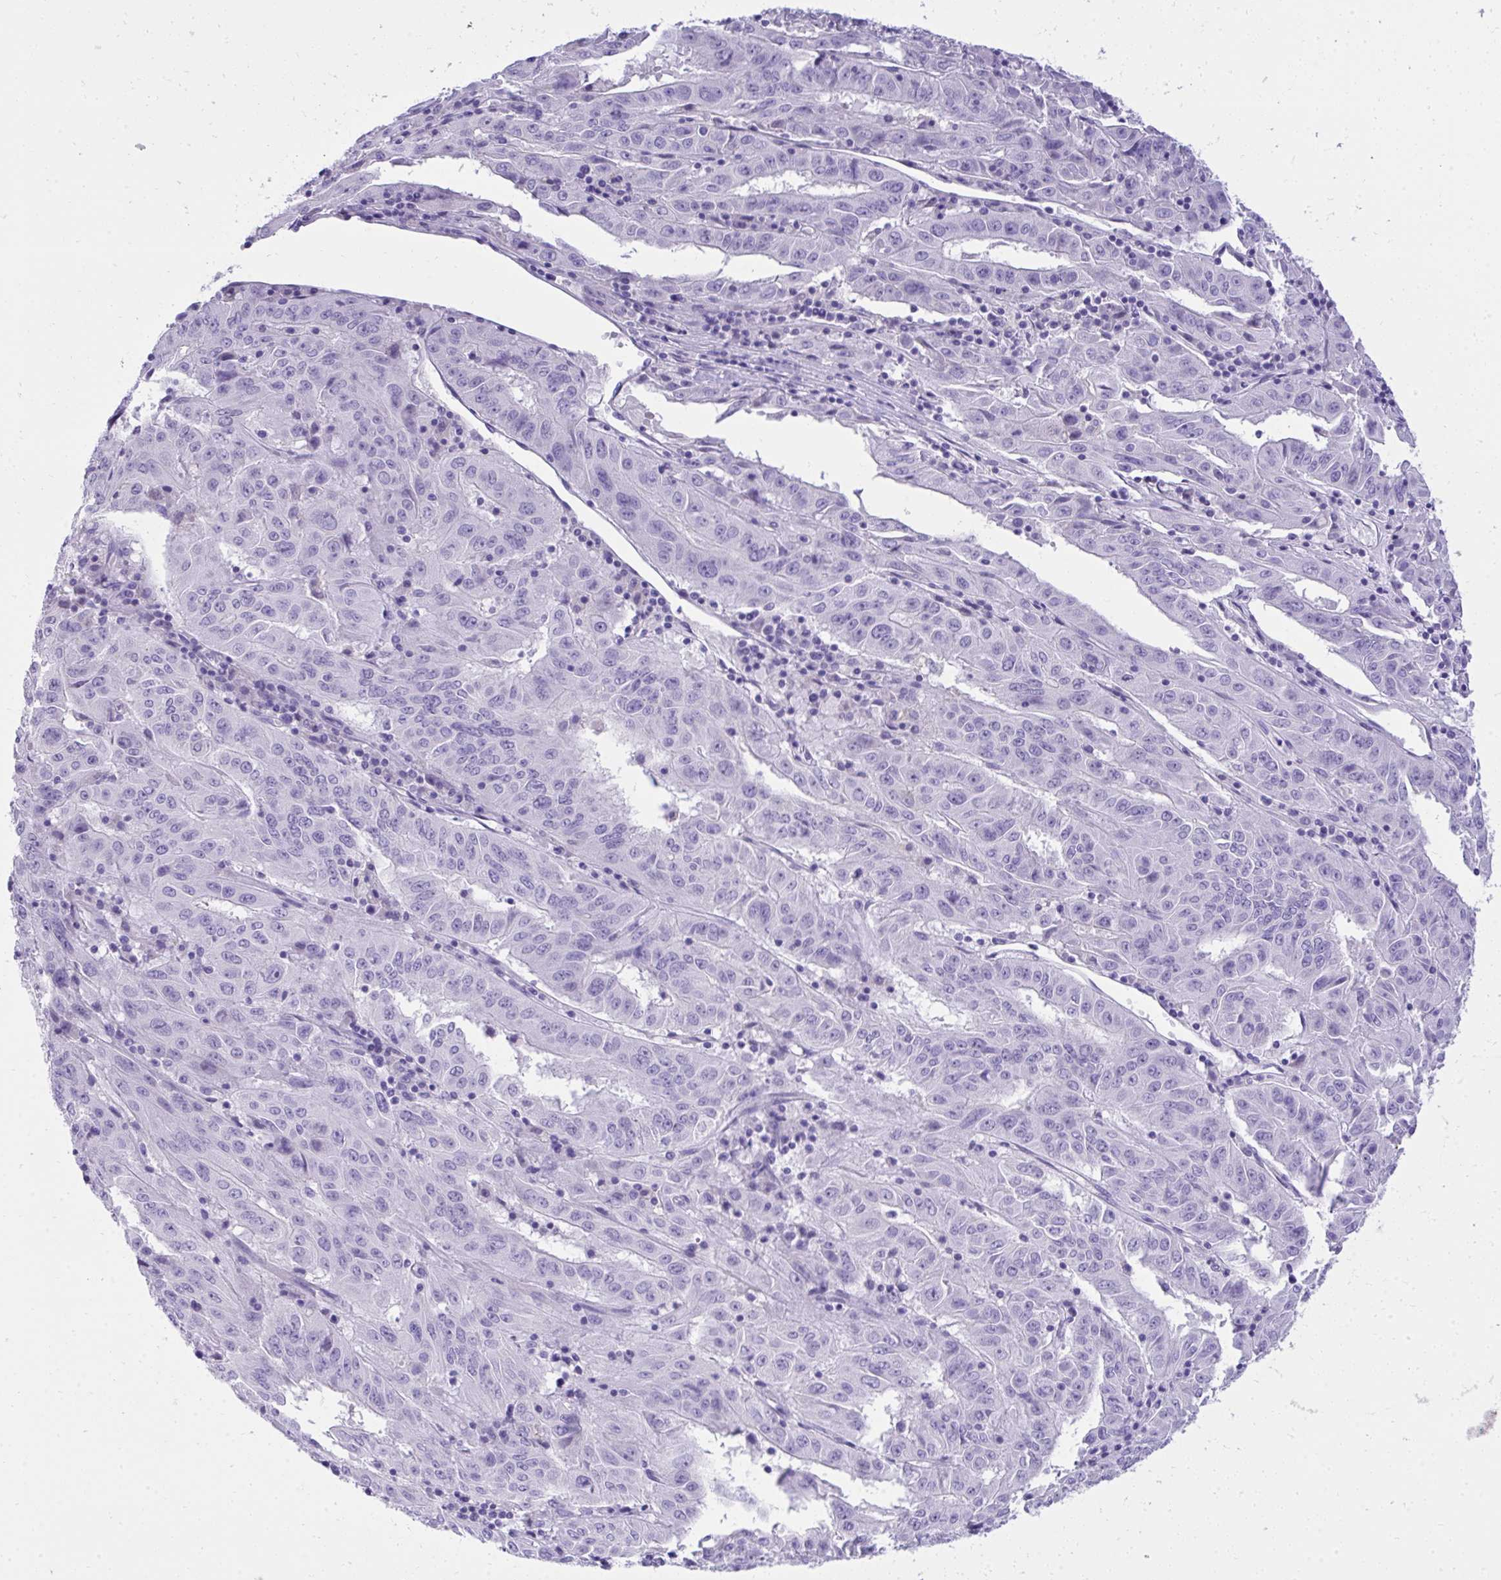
{"staining": {"intensity": "negative", "quantity": "none", "location": "none"}, "tissue": "pancreatic cancer", "cell_type": "Tumor cells", "image_type": "cancer", "snomed": [{"axis": "morphology", "description": "Adenocarcinoma, NOS"}, {"axis": "topography", "description": "Pancreas"}], "caption": "DAB (3,3'-diaminobenzidine) immunohistochemical staining of human pancreatic cancer demonstrates no significant staining in tumor cells.", "gene": "ST6GALNAC3", "patient": {"sex": "male", "age": 63}}